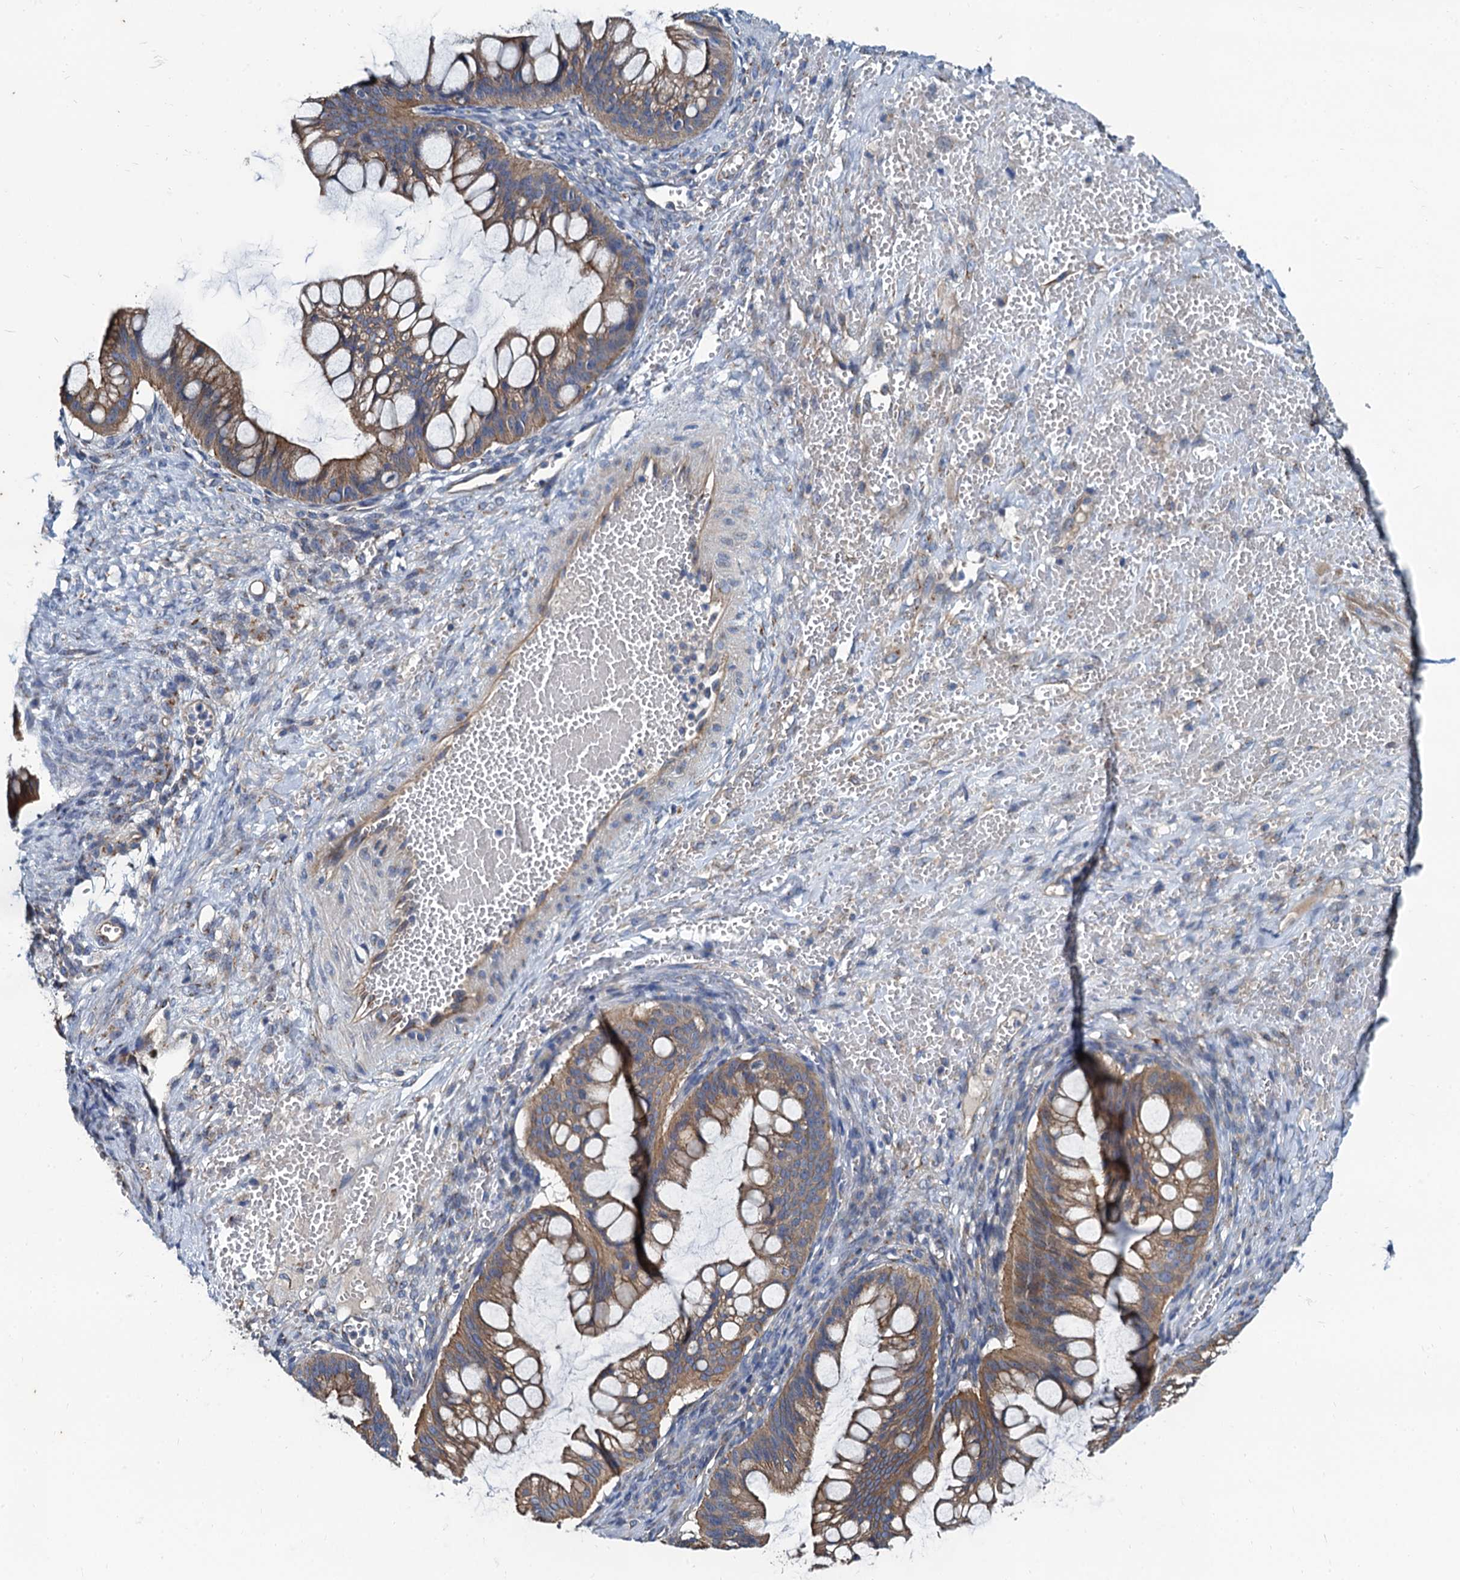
{"staining": {"intensity": "moderate", "quantity": ">75%", "location": "cytoplasmic/membranous"}, "tissue": "ovarian cancer", "cell_type": "Tumor cells", "image_type": "cancer", "snomed": [{"axis": "morphology", "description": "Cystadenocarcinoma, mucinous, NOS"}, {"axis": "topography", "description": "Ovary"}], "caption": "A brown stain shows moderate cytoplasmic/membranous expression of a protein in human ovarian cancer tumor cells.", "gene": "NGRN", "patient": {"sex": "female", "age": 73}}